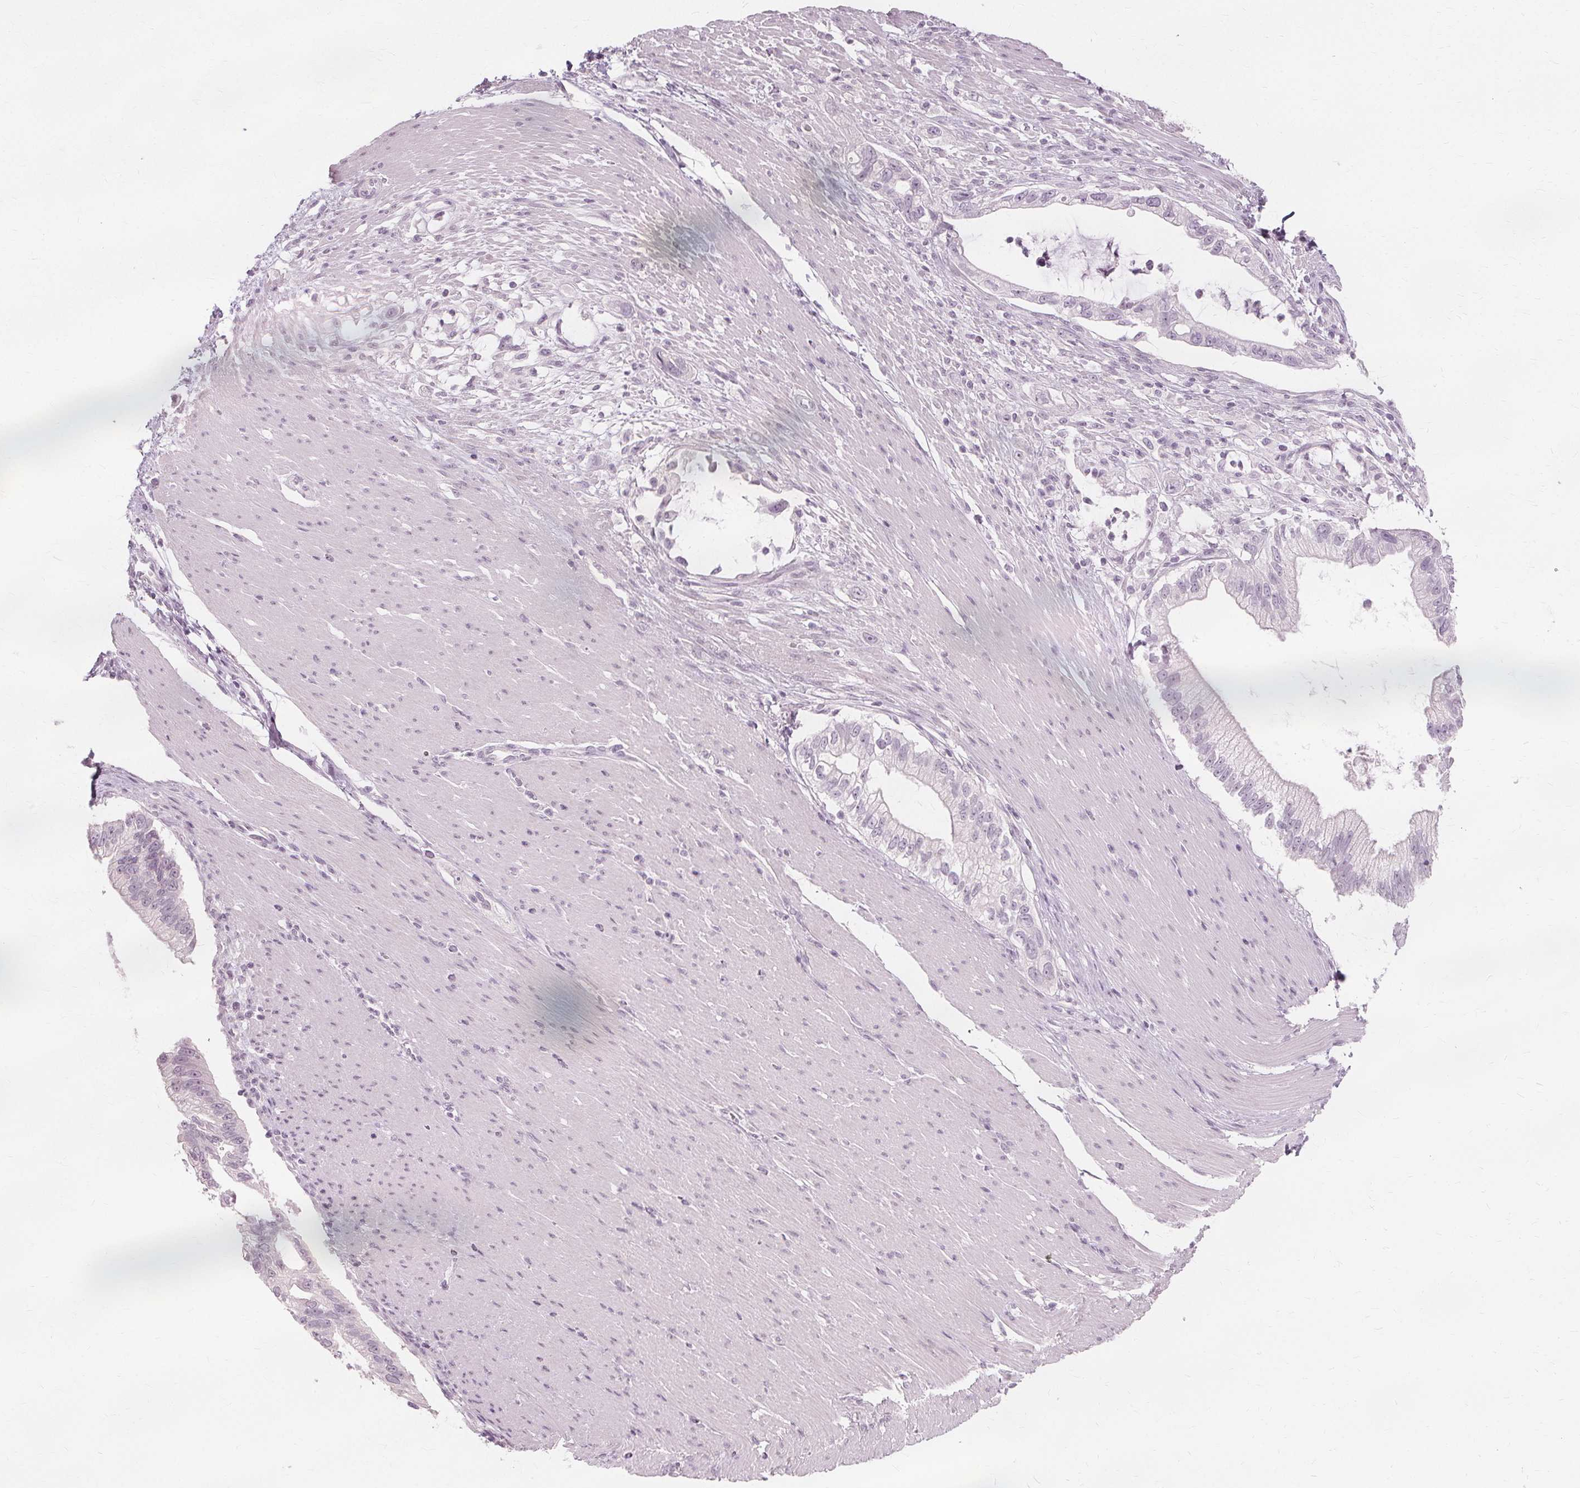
{"staining": {"intensity": "negative", "quantity": "none", "location": "none"}, "tissue": "pancreatic cancer", "cell_type": "Tumor cells", "image_type": "cancer", "snomed": [{"axis": "morphology", "description": "Adenocarcinoma, NOS"}, {"axis": "topography", "description": "Pancreas"}], "caption": "IHC image of pancreatic adenocarcinoma stained for a protein (brown), which demonstrates no staining in tumor cells.", "gene": "NXPE1", "patient": {"sex": "male", "age": 70}}